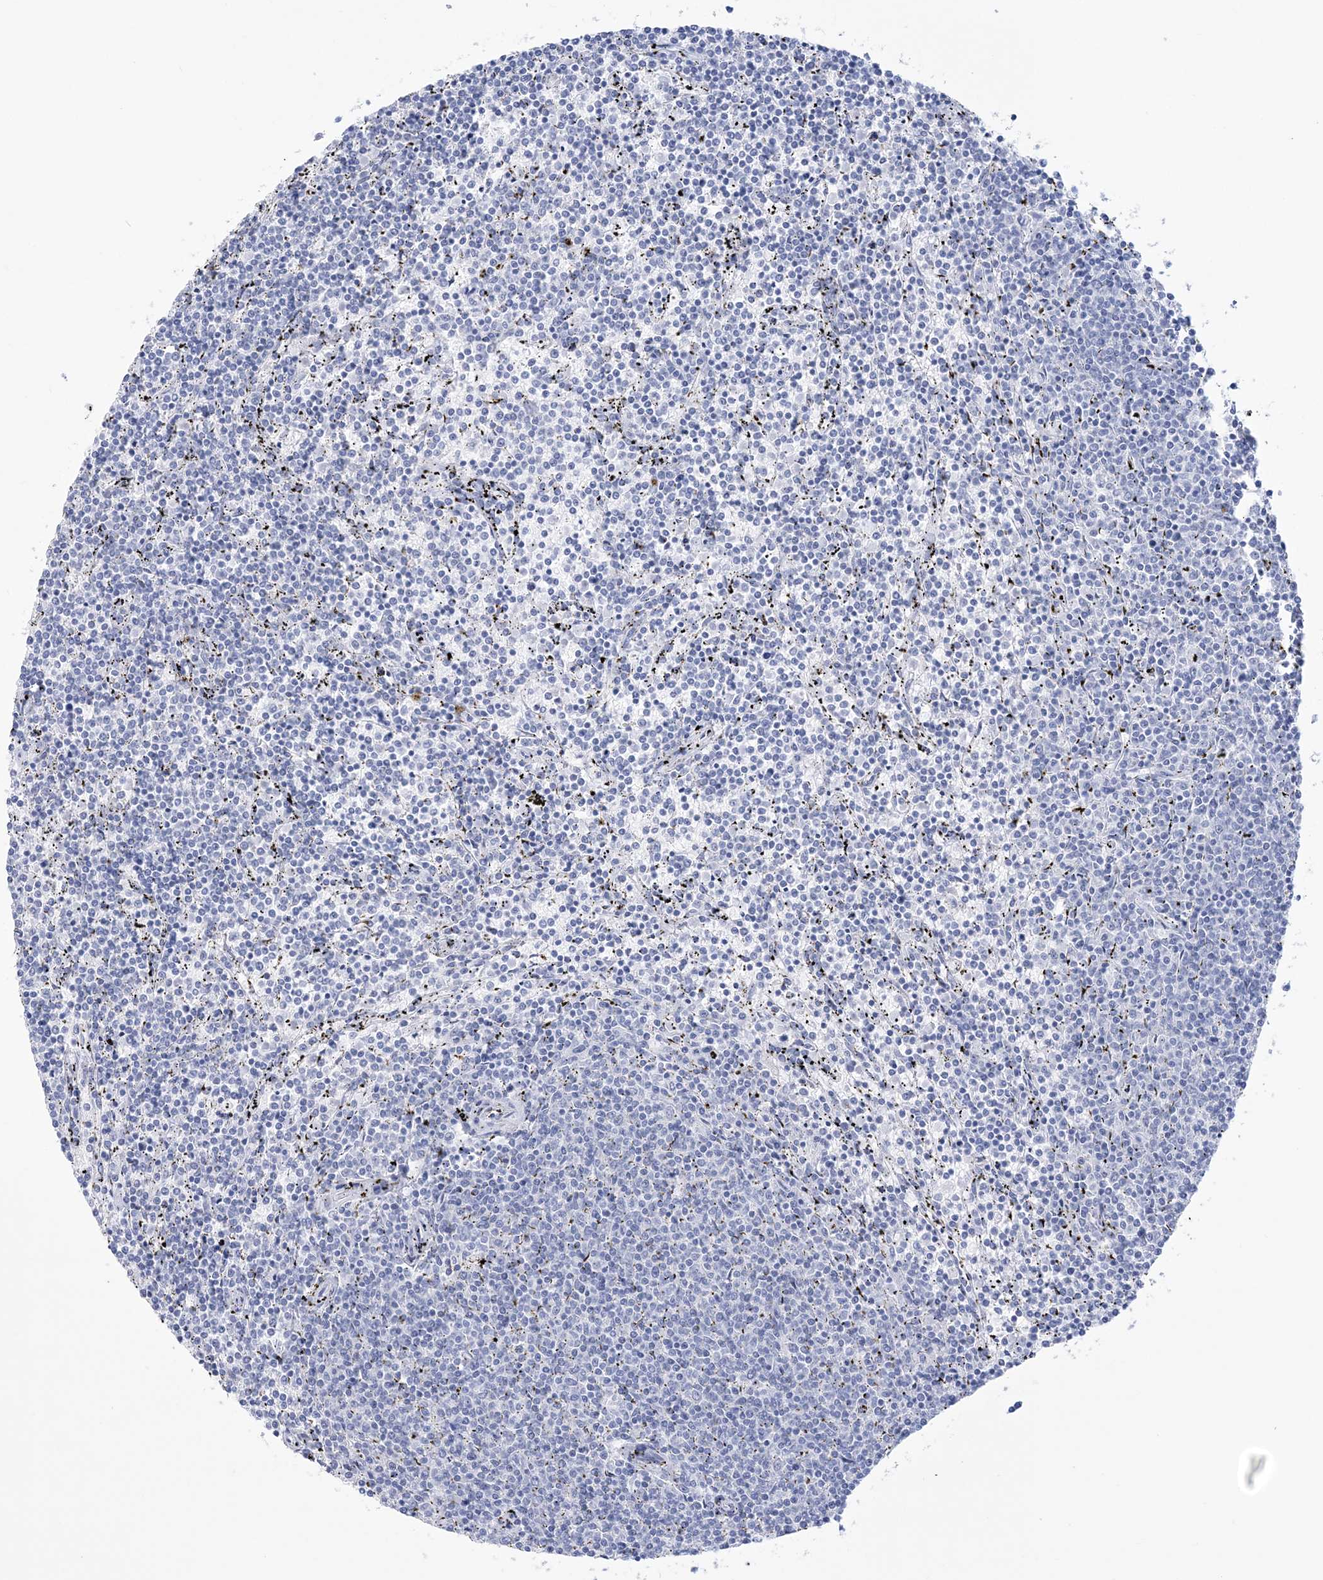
{"staining": {"intensity": "negative", "quantity": "none", "location": "none"}, "tissue": "lymphoma", "cell_type": "Tumor cells", "image_type": "cancer", "snomed": [{"axis": "morphology", "description": "Malignant lymphoma, non-Hodgkin's type, Low grade"}, {"axis": "topography", "description": "Spleen"}], "caption": "Immunohistochemistry micrograph of human malignant lymphoma, non-Hodgkin's type (low-grade) stained for a protein (brown), which reveals no staining in tumor cells. The staining was performed using DAB to visualize the protein expression in brown, while the nuclei were stained in blue with hematoxylin (Magnification: 20x).", "gene": "RBP2", "patient": {"sex": "female", "age": 50}}